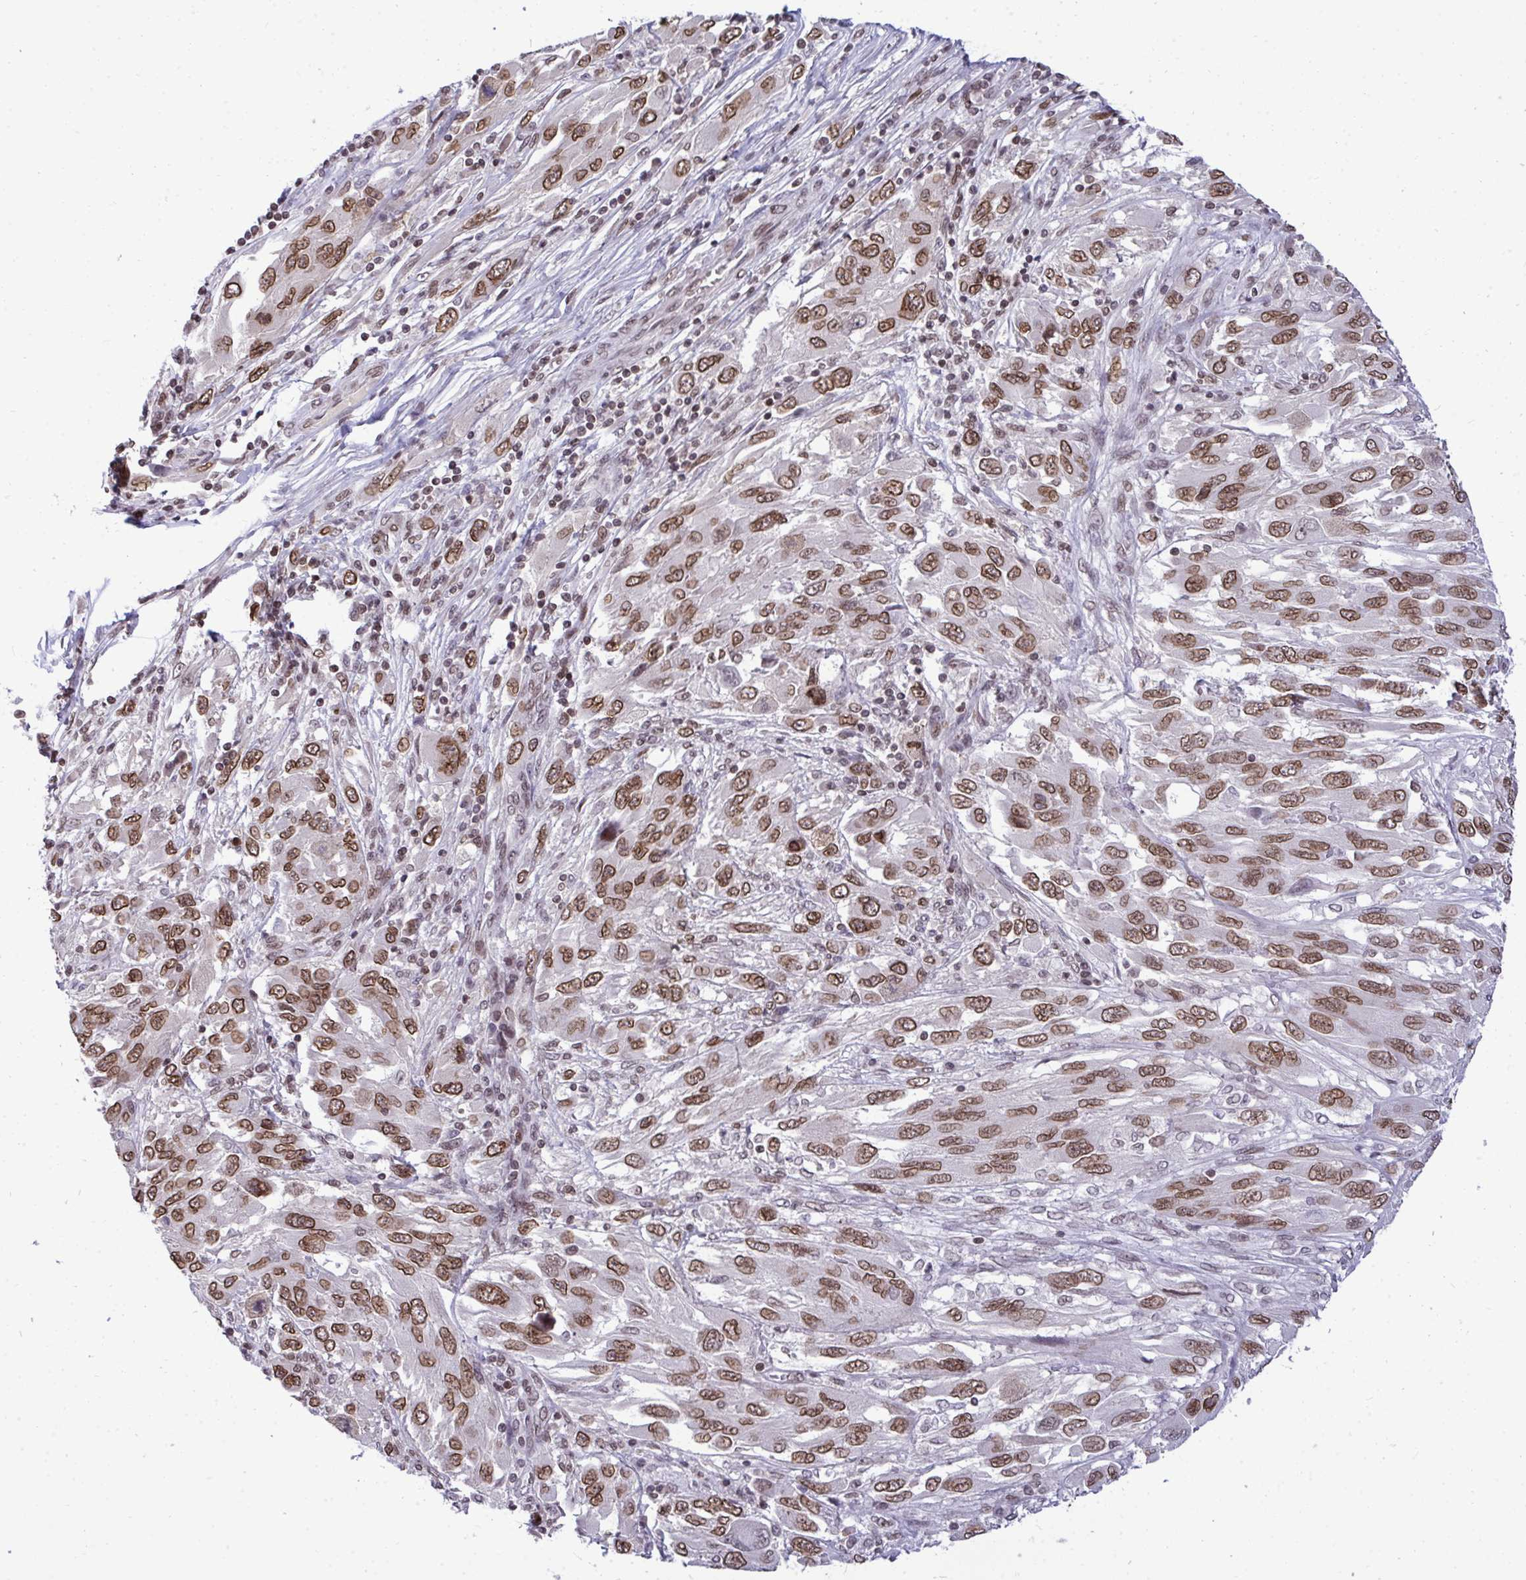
{"staining": {"intensity": "moderate", "quantity": ">75%", "location": "nuclear"}, "tissue": "melanoma", "cell_type": "Tumor cells", "image_type": "cancer", "snomed": [{"axis": "morphology", "description": "Malignant melanoma, NOS"}, {"axis": "topography", "description": "Skin"}], "caption": "Melanoma stained with DAB immunohistochemistry (IHC) shows medium levels of moderate nuclear staining in about >75% of tumor cells.", "gene": "JPT1", "patient": {"sex": "female", "age": 91}}